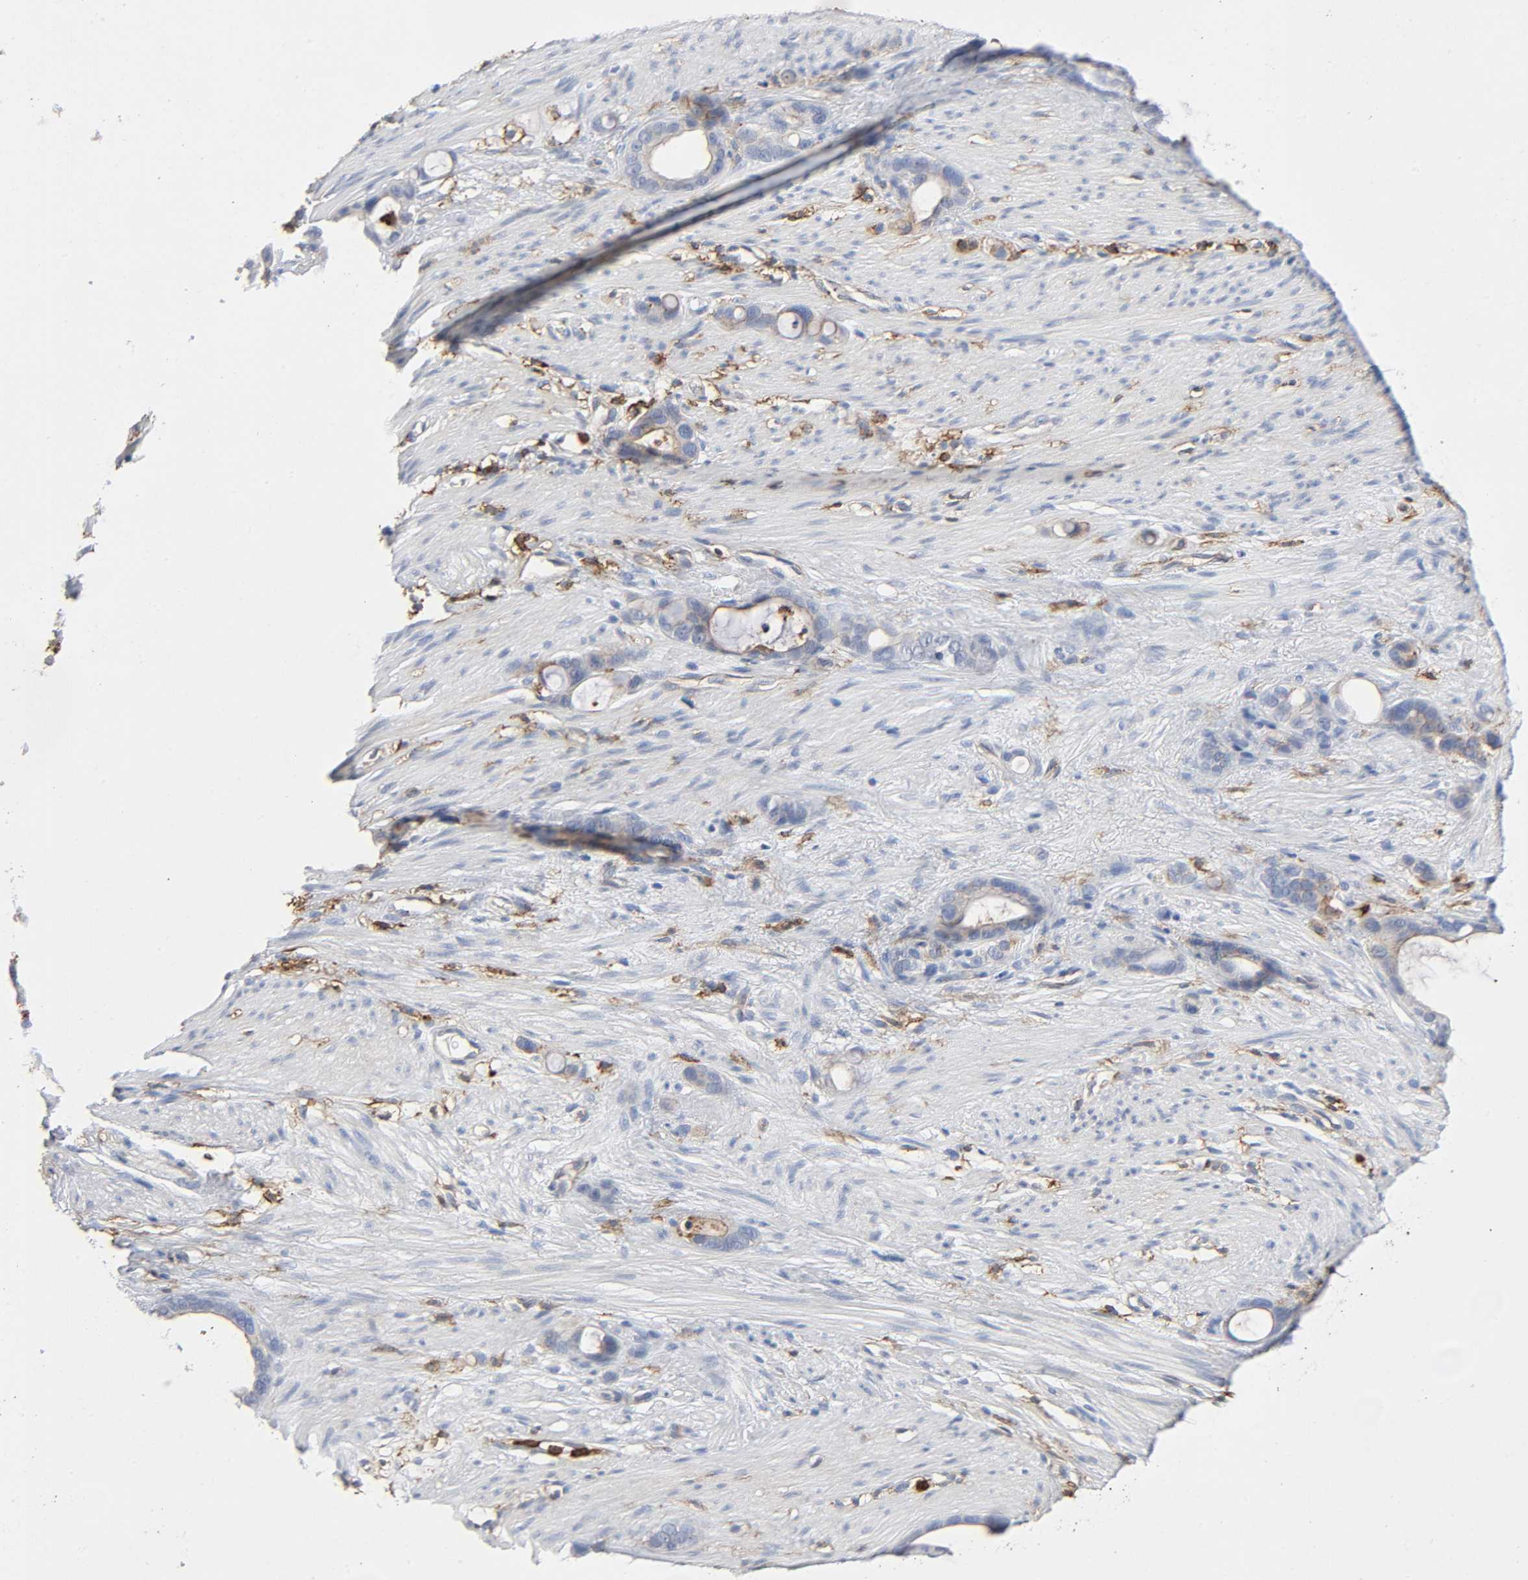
{"staining": {"intensity": "negative", "quantity": "none", "location": "none"}, "tissue": "stomach cancer", "cell_type": "Tumor cells", "image_type": "cancer", "snomed": [{"axis": "morphology", "description": "Adenocarcinoma, NOS"}, {"axis": "topography", "description": "Stomach"}], "caption": "The immunohistochemistry photomicrograph has no significant positivity in tumor cells of stomach cancer tissue.", "gene": "LYN", "patient": {"sex": "female", "age": 75}}